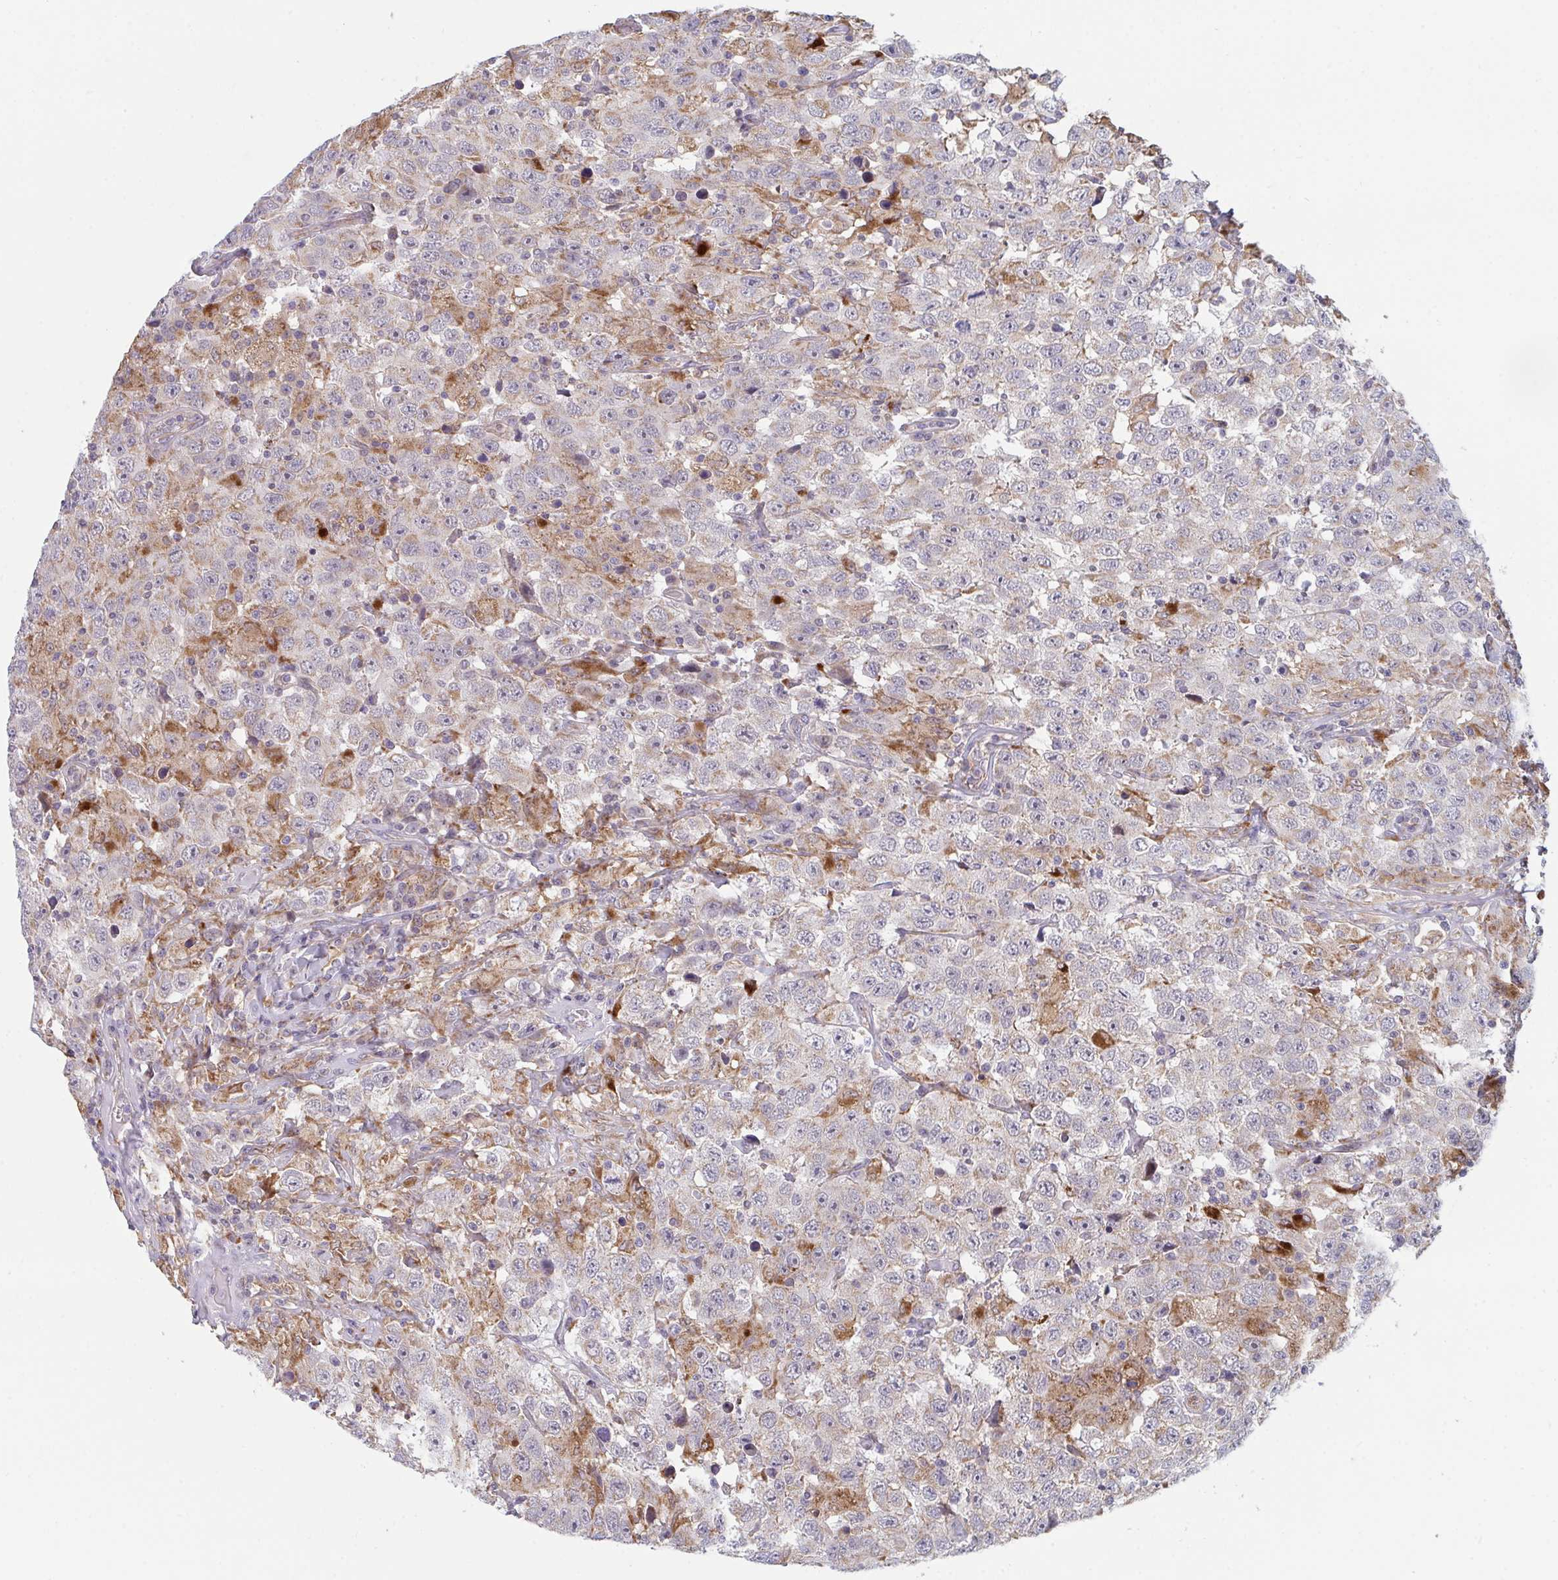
{"staining": {"intensity": "weak", "quantity": "25%-75%", "location": "cytoplasmic/membranous"}, "tissue": "testis cancer", "cell_type": "Tumor cells", "image_type": "cancer", "snomed": [{"axis": "morphology", "description": "Seminoma, NOS"}, {"axis": "topography", "description": "Testis"}], "caption": "Protein expression analysis of human testis cancer reveals weak cytoplasmic/membranous positivity in approximately 25%-75% of tumor cells.", "gene": "XAF1", "patient": {"sex": "male", "age": 41}}